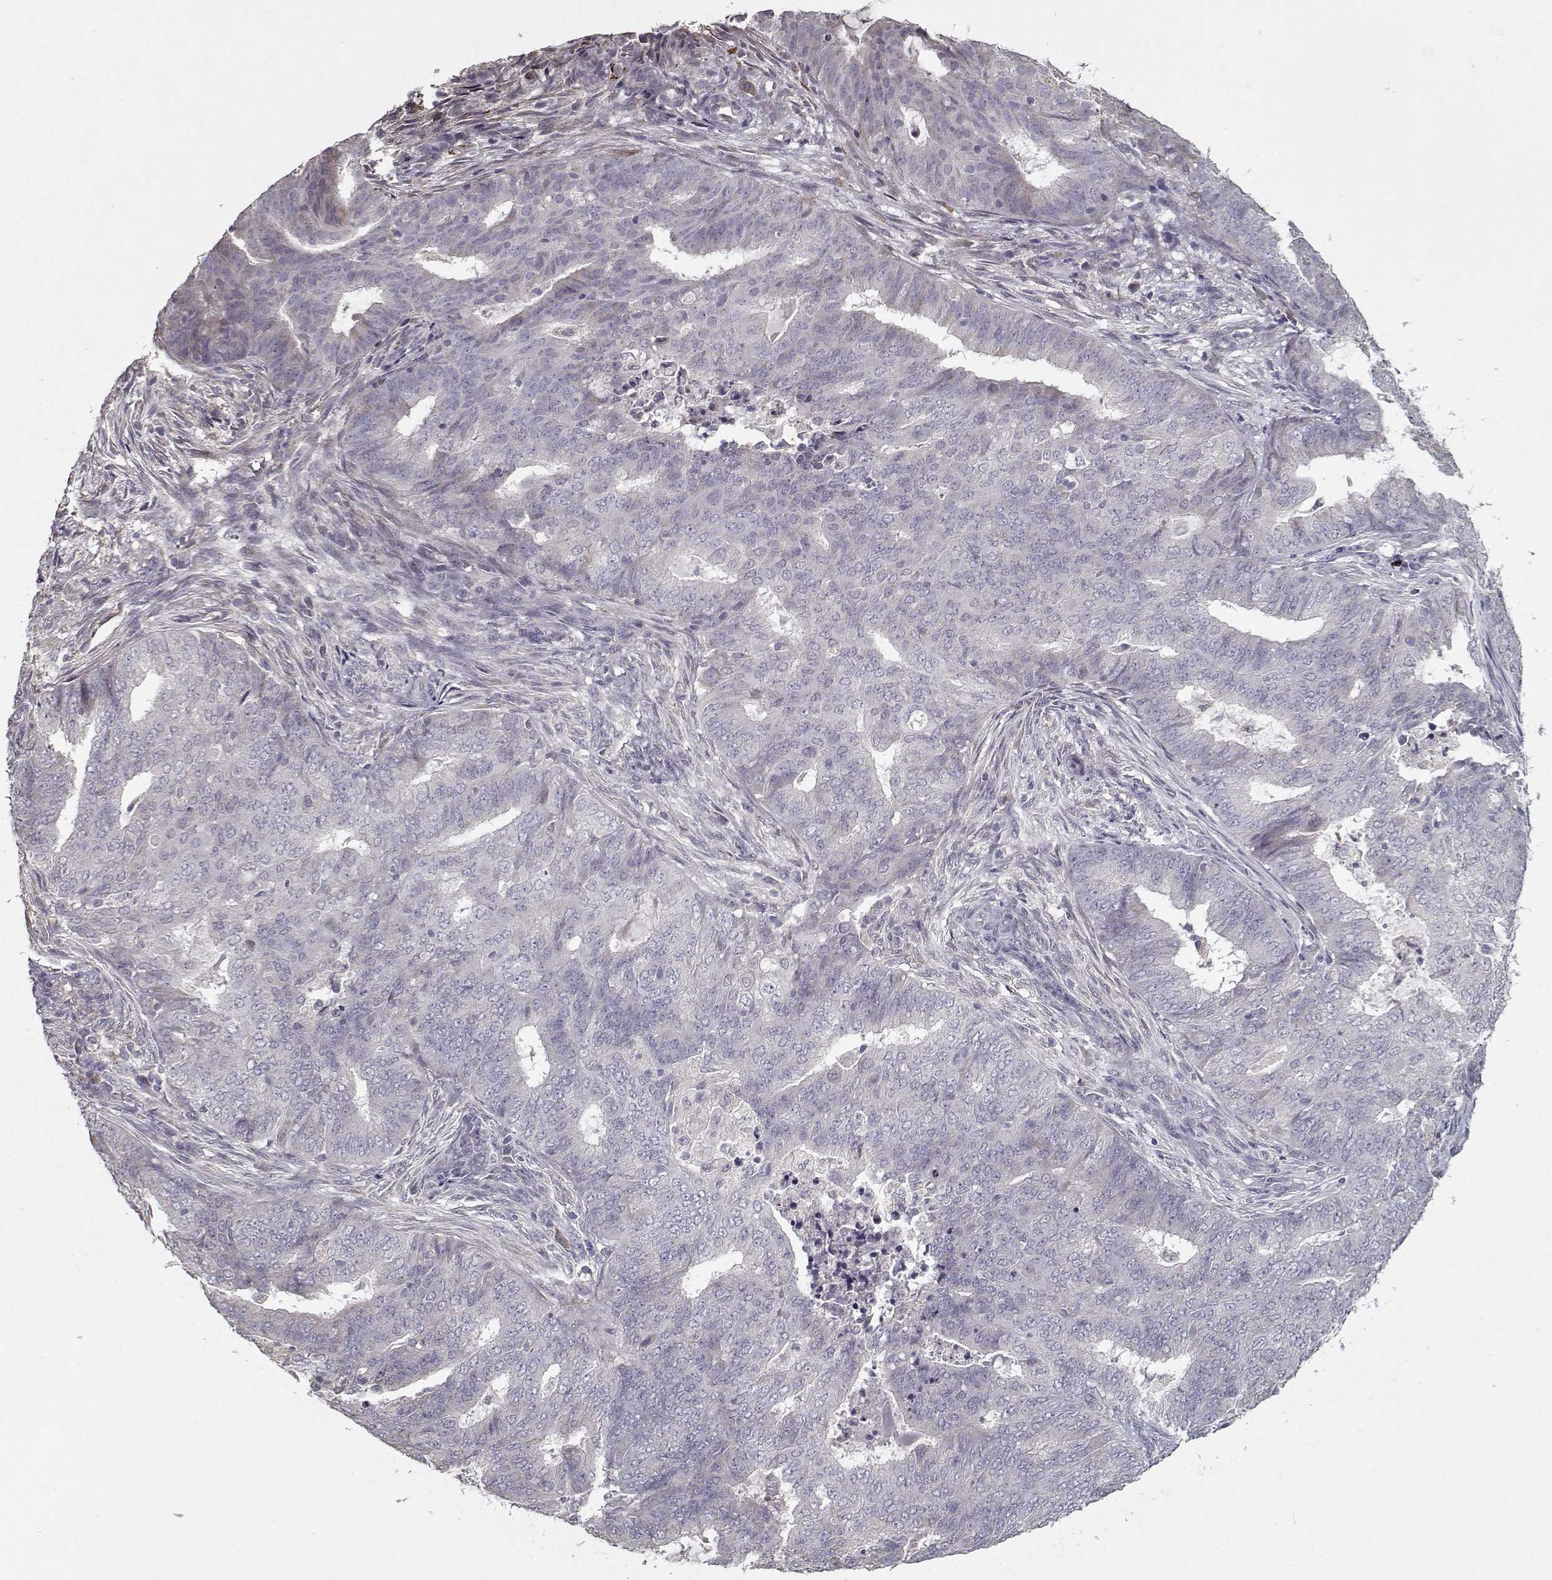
{"staining": {"intensity": "negative", "quantity": "none", "location": "none"}, "tissue": "endometrial cancer", "cell_type": "Tumor cells", "image_type": "cancer", "snomed": [{"axis": "morphology", "description": "Adenocarcinoma, NOS"}, {"axis": "topography", "description": "Endometrium"}], "caption": "Tumor cells show no significant protein positivity in endometrial cancer. (DAB immunohistochemistry (IHC) visualized using brightfield microscopy, high magnification).", "gene": "LAMA2", "patient": {"sex": "female", "age": 62}}